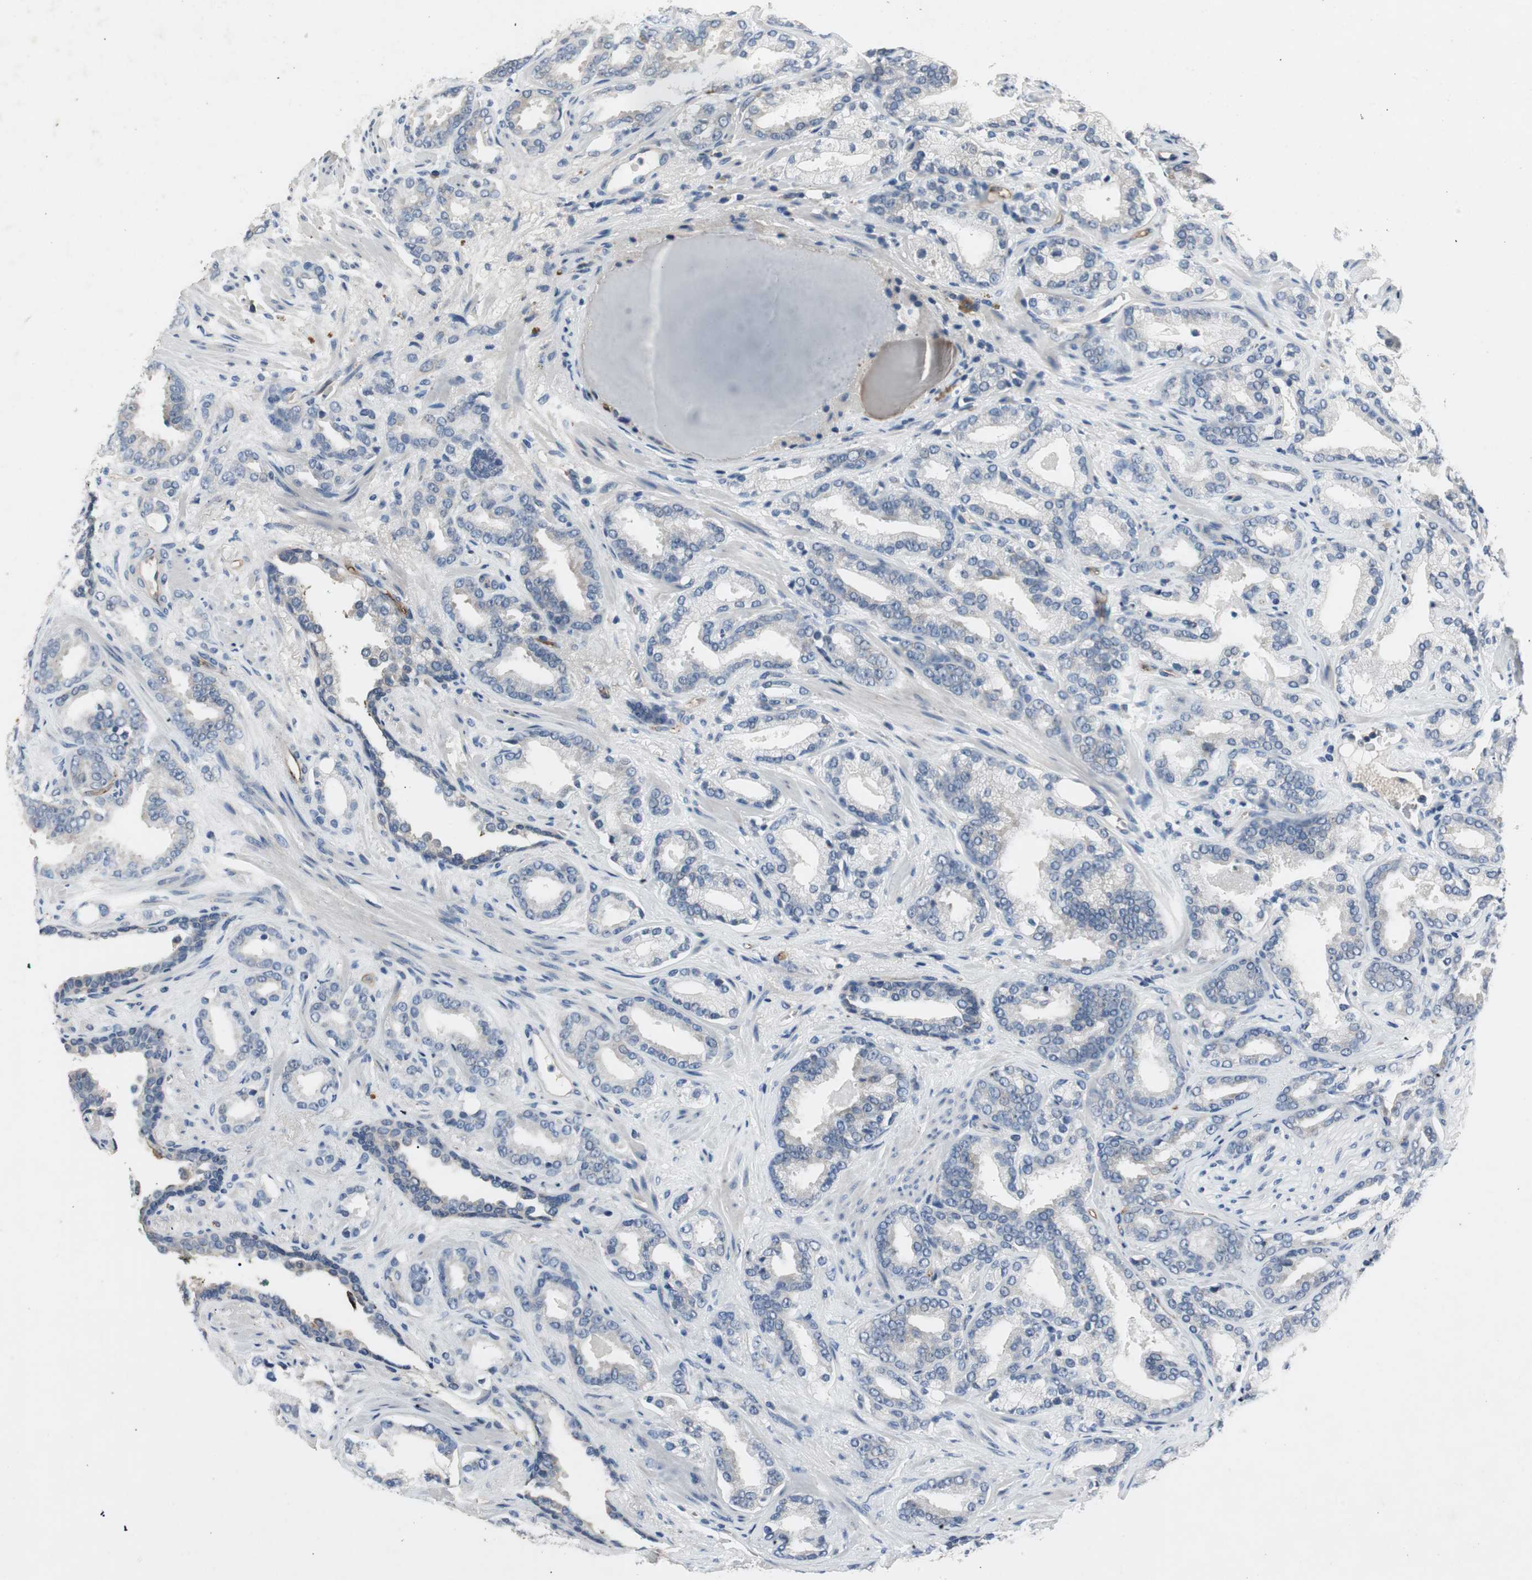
{"staining": {"intensity": "negative", "quantity": "none", "location": "none"}, "tissue": "prostate cancer", "cell_type": "Tumor cells", "image_type": "cancer", "snomed": [{"axis": "morphology", "description": "Adenocarcinoma, Low grade"}, {"axis": "topography", "description": "Prostate"}], "caption": "Tumor cells show no significant protein expression in prostate adenocarcinoma (low-grade). (Stains: DAB immunohistochemistry (IHC) with hematoxylin counter stain, Microscopy: brightfield microscopy at high magnification).", "gene": "ALPL", "patient": {"sex": "male", "age": 63}}